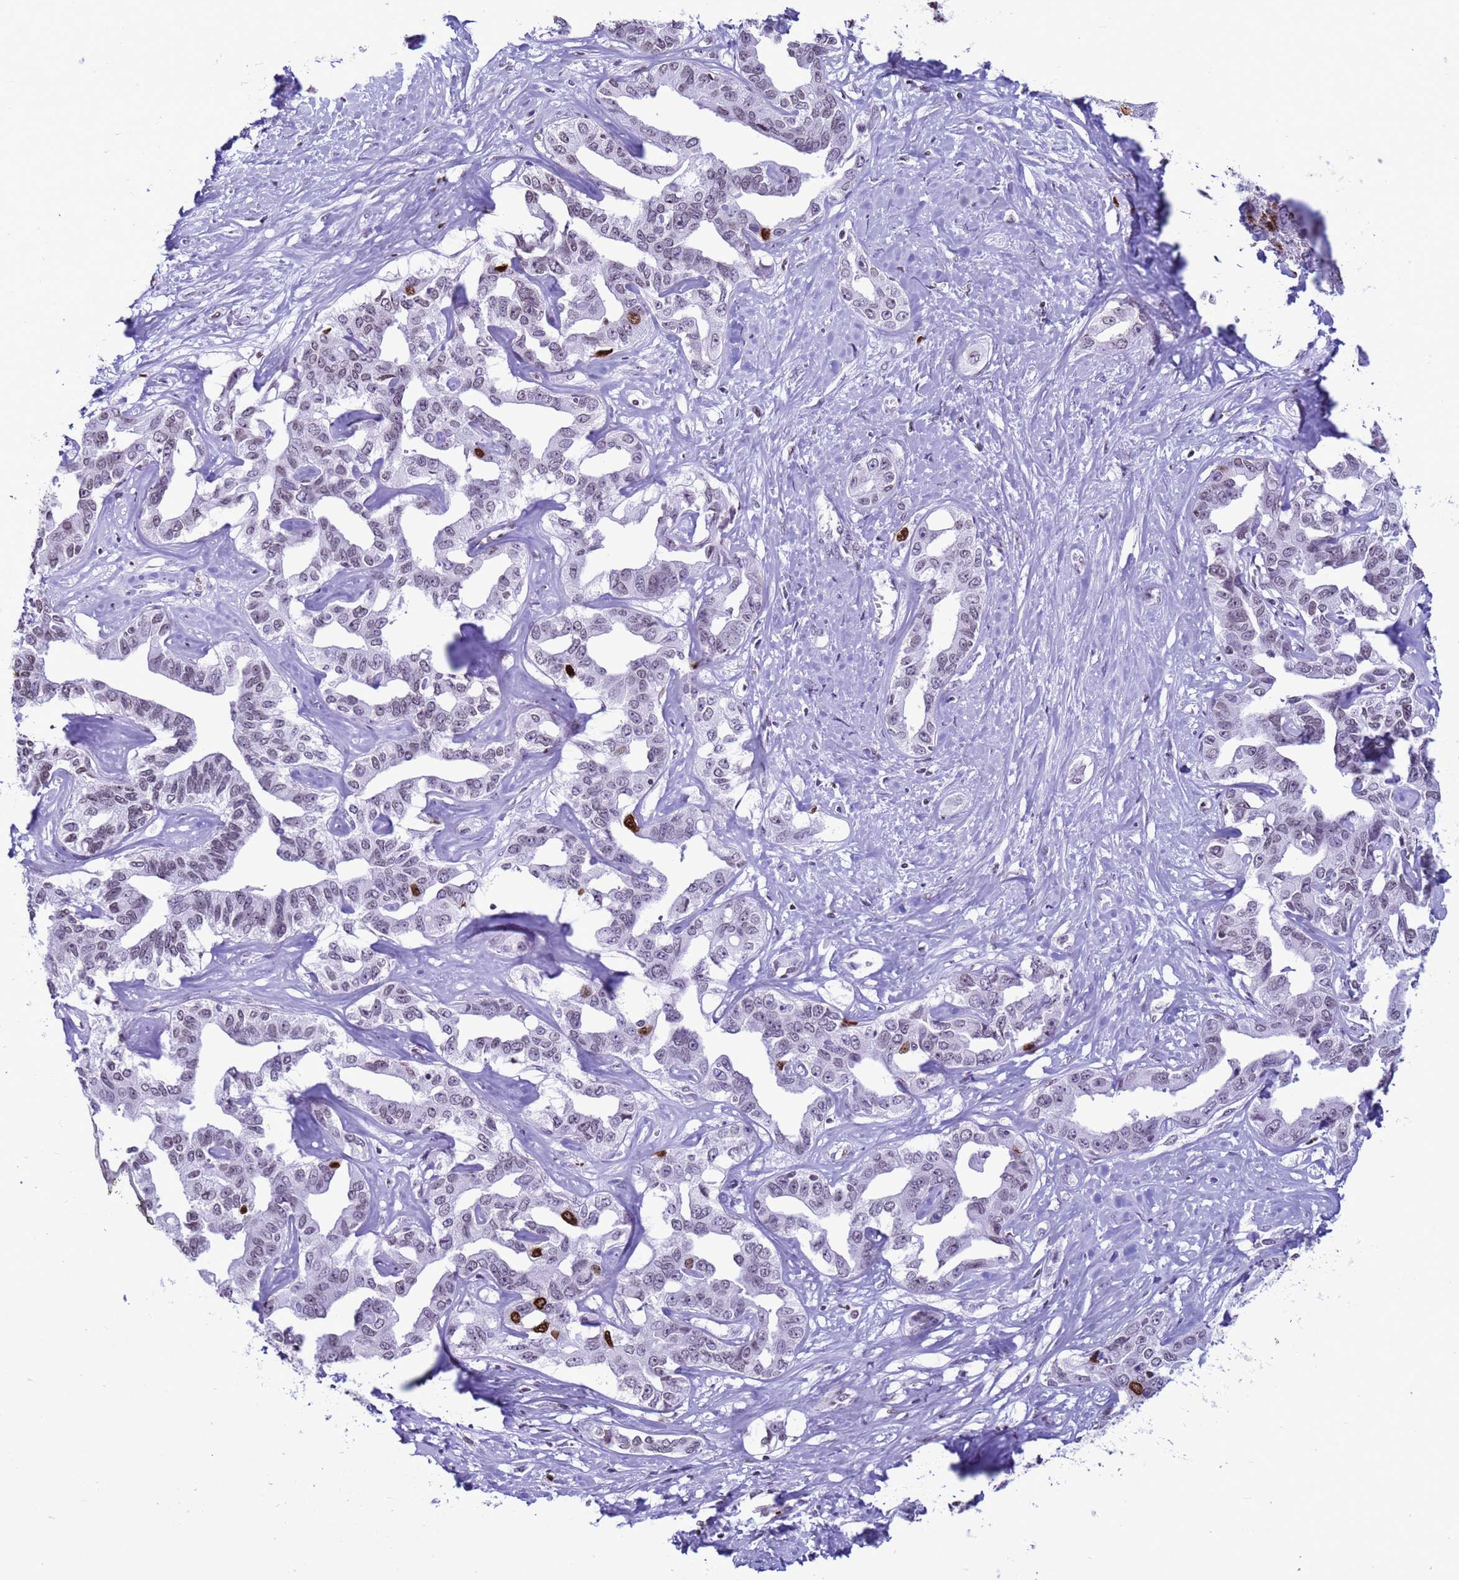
{"staining": {"intensity": "strong", "quantity": "<25%", "location": "nuclear"}, "tissue": "liver cancer", "cell_type": "Tumor cells", "image_type": "cancer", "snomed": [{"axis": "morphology", "description": "Cholangiocarcinoma"}, {"axis": "topography", "description": "Liver"}], "caption": "The immunohistochemical stain highlights strong nuclear staining in tumor cells of liver cancer tissue.", "gene": "H4C8", "patient": {"sex": "male", "age": 59}}